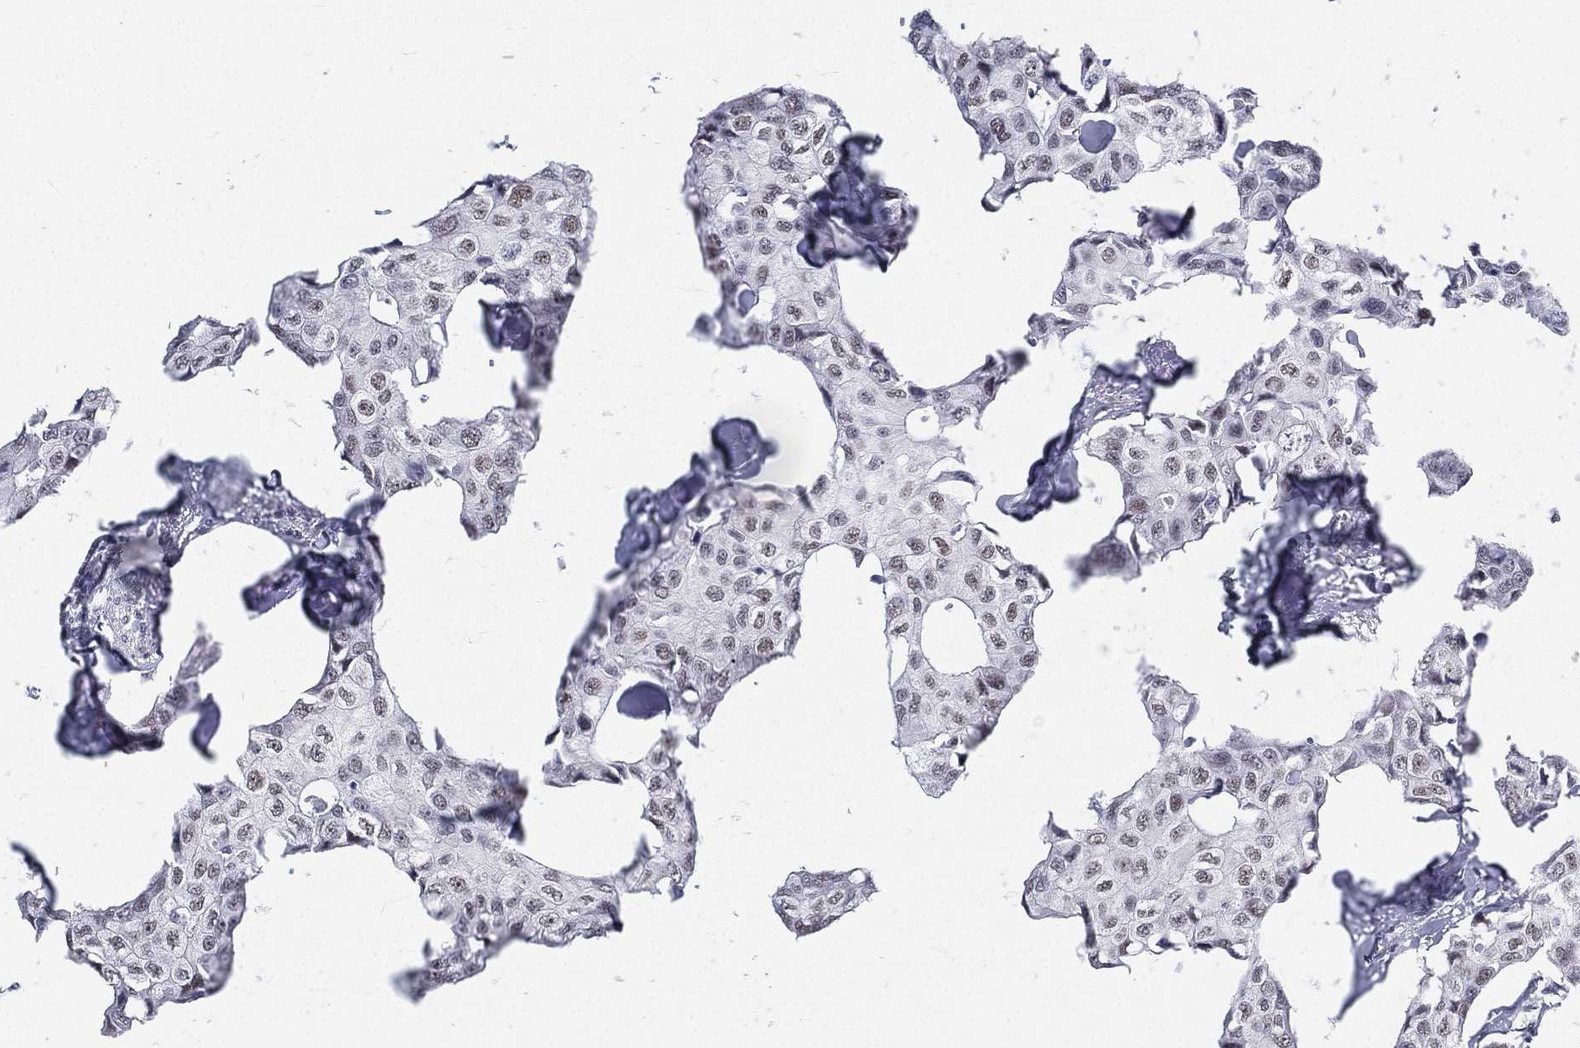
{"staining": {"intensity": "weak", "quantity": "<25%", "location": "nuclear"}, "tissue": "breast cancer", "cell_type": "Tumor cells", "image_type": "cancer", "snomed": [{"axis": "morphology", "description": "Duct carcinoma"}, {"axis": "topography", "description": "Breast"}], "caption": "Tumor cells are negative for brown protein staining in breast cancer (infiltrating ductal carcinoma).", "gene": "MAPK8IP1", "patient": {"sex": "female", "age": 80}}